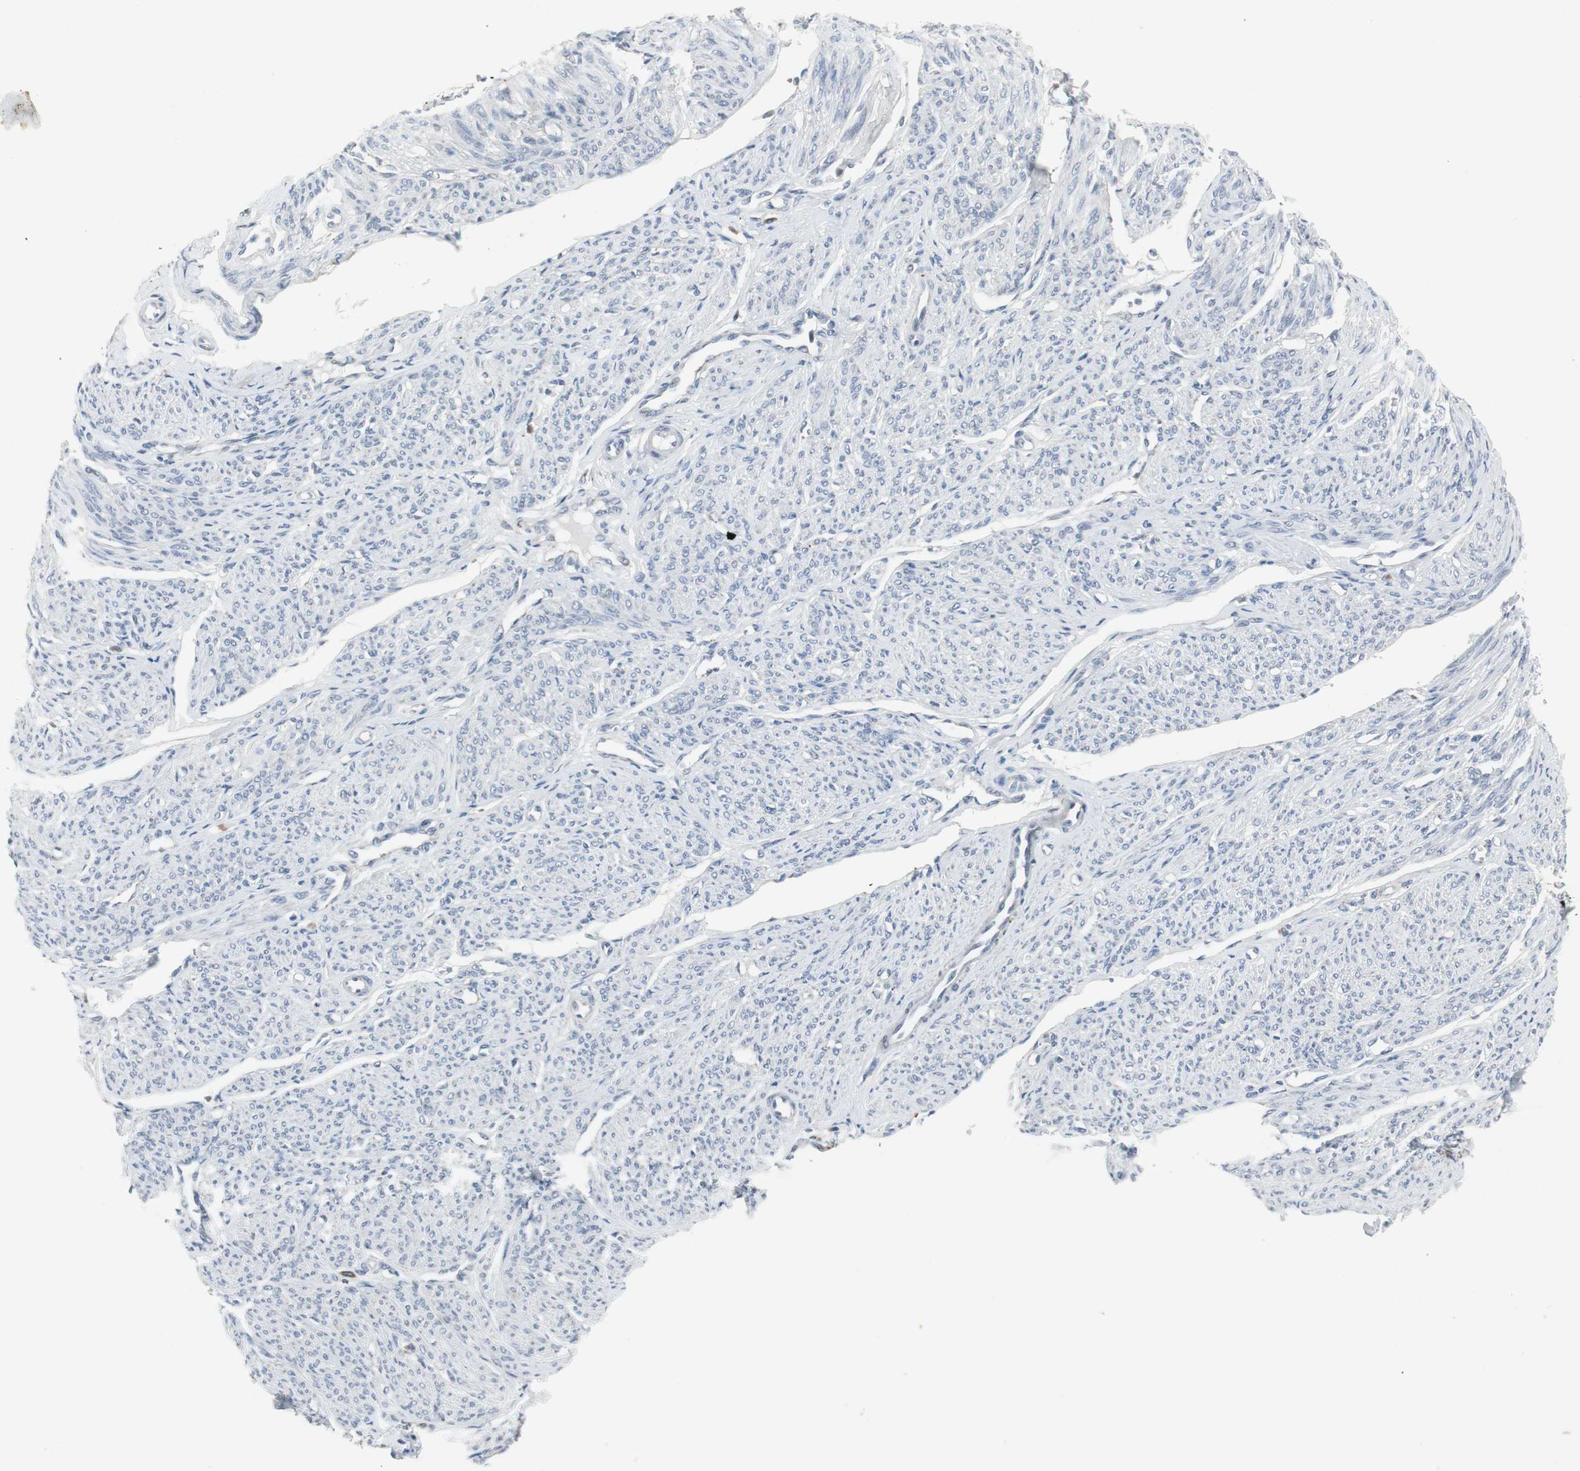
{"staining": {"intensity": "negative", "quantity": "none", "location": "none"}, "tissue": "smooth muscle", "cell_type": "Smooth muscle cells", "image_type": "normal", "snomed": [{"axis": "morphology", "description": "Normal tissue, NOS"}, {"axis": "topography", "description": "Smooth muscle"}], "caption": "Immunohistochemistry micrograph of normal smooth muscle stained for a protein (brown), which exhibits no expression in smooth muscle cells. (Stains: DAB IHC with hematoxylin counter stain, Microscopy: brightfield microscopy at high magnification).", "gene": "NLGN1", "patient": {"sex": "female", "age": 65}}